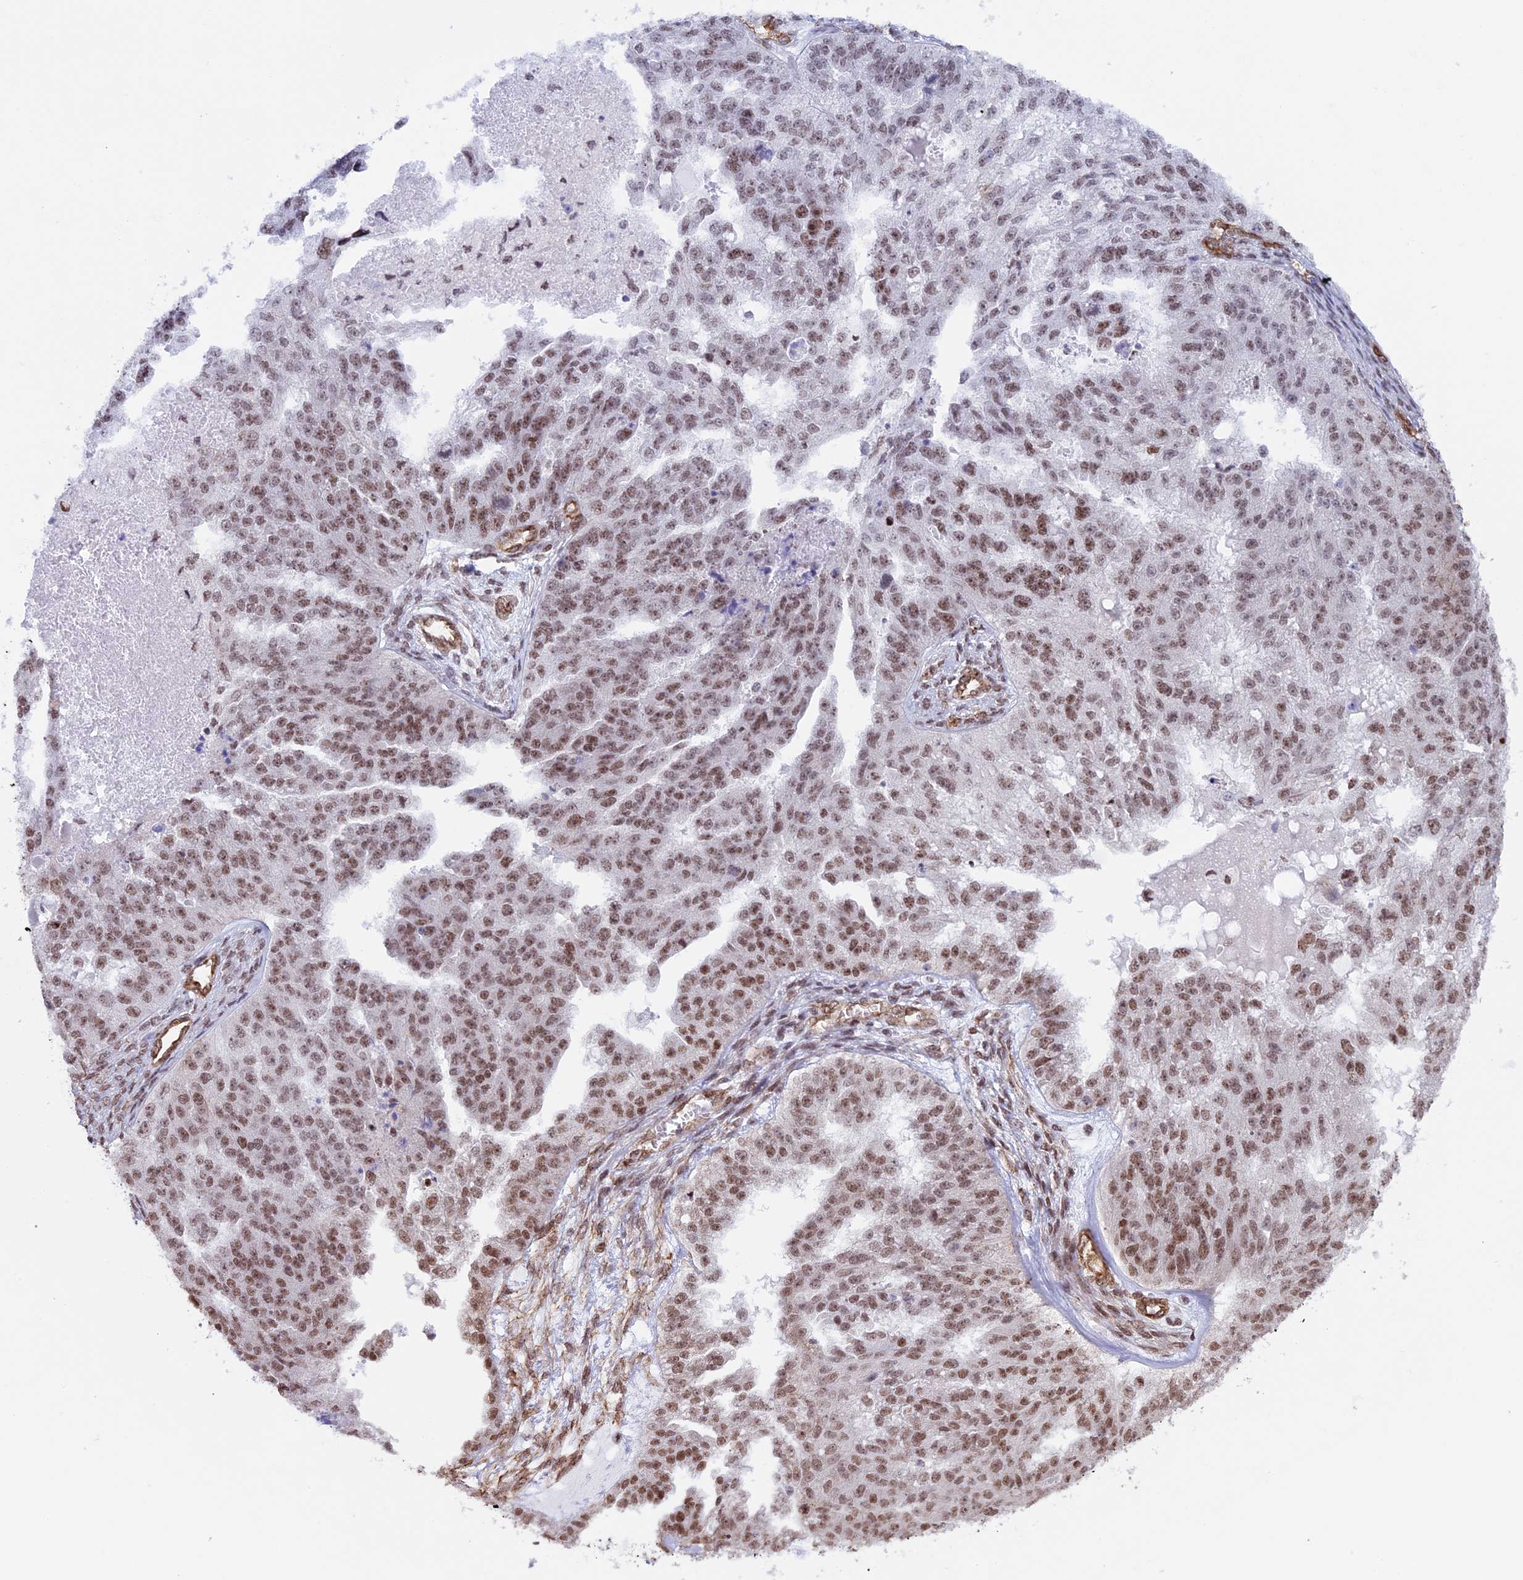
{"staining": {"intensity": "moderate", "quantity": ">75%", "location": "nuclear"}, "tissue": "ovarian cancer", "cell_type": "Tumor cells", "image_type": "cancer", "snomed": [{"axis": "morphology", "description": "Cystadenocarcinoma, serous, NOS"}, {"axis": "topography", "description": "Ovary"}], "caption": "Tumor cells reveal medium levels of moderate nuclear staining in about >75% of cells in ovarian serous cystadenocarcinoma. The staining was performed using DAB to visualize the protein expression in brown, while the nuclei were stained in blue with hematoxylin (Magnification: 20x).", "gene": "MPHOSPH8", "patient": {"sex": "female", "age": 58}}